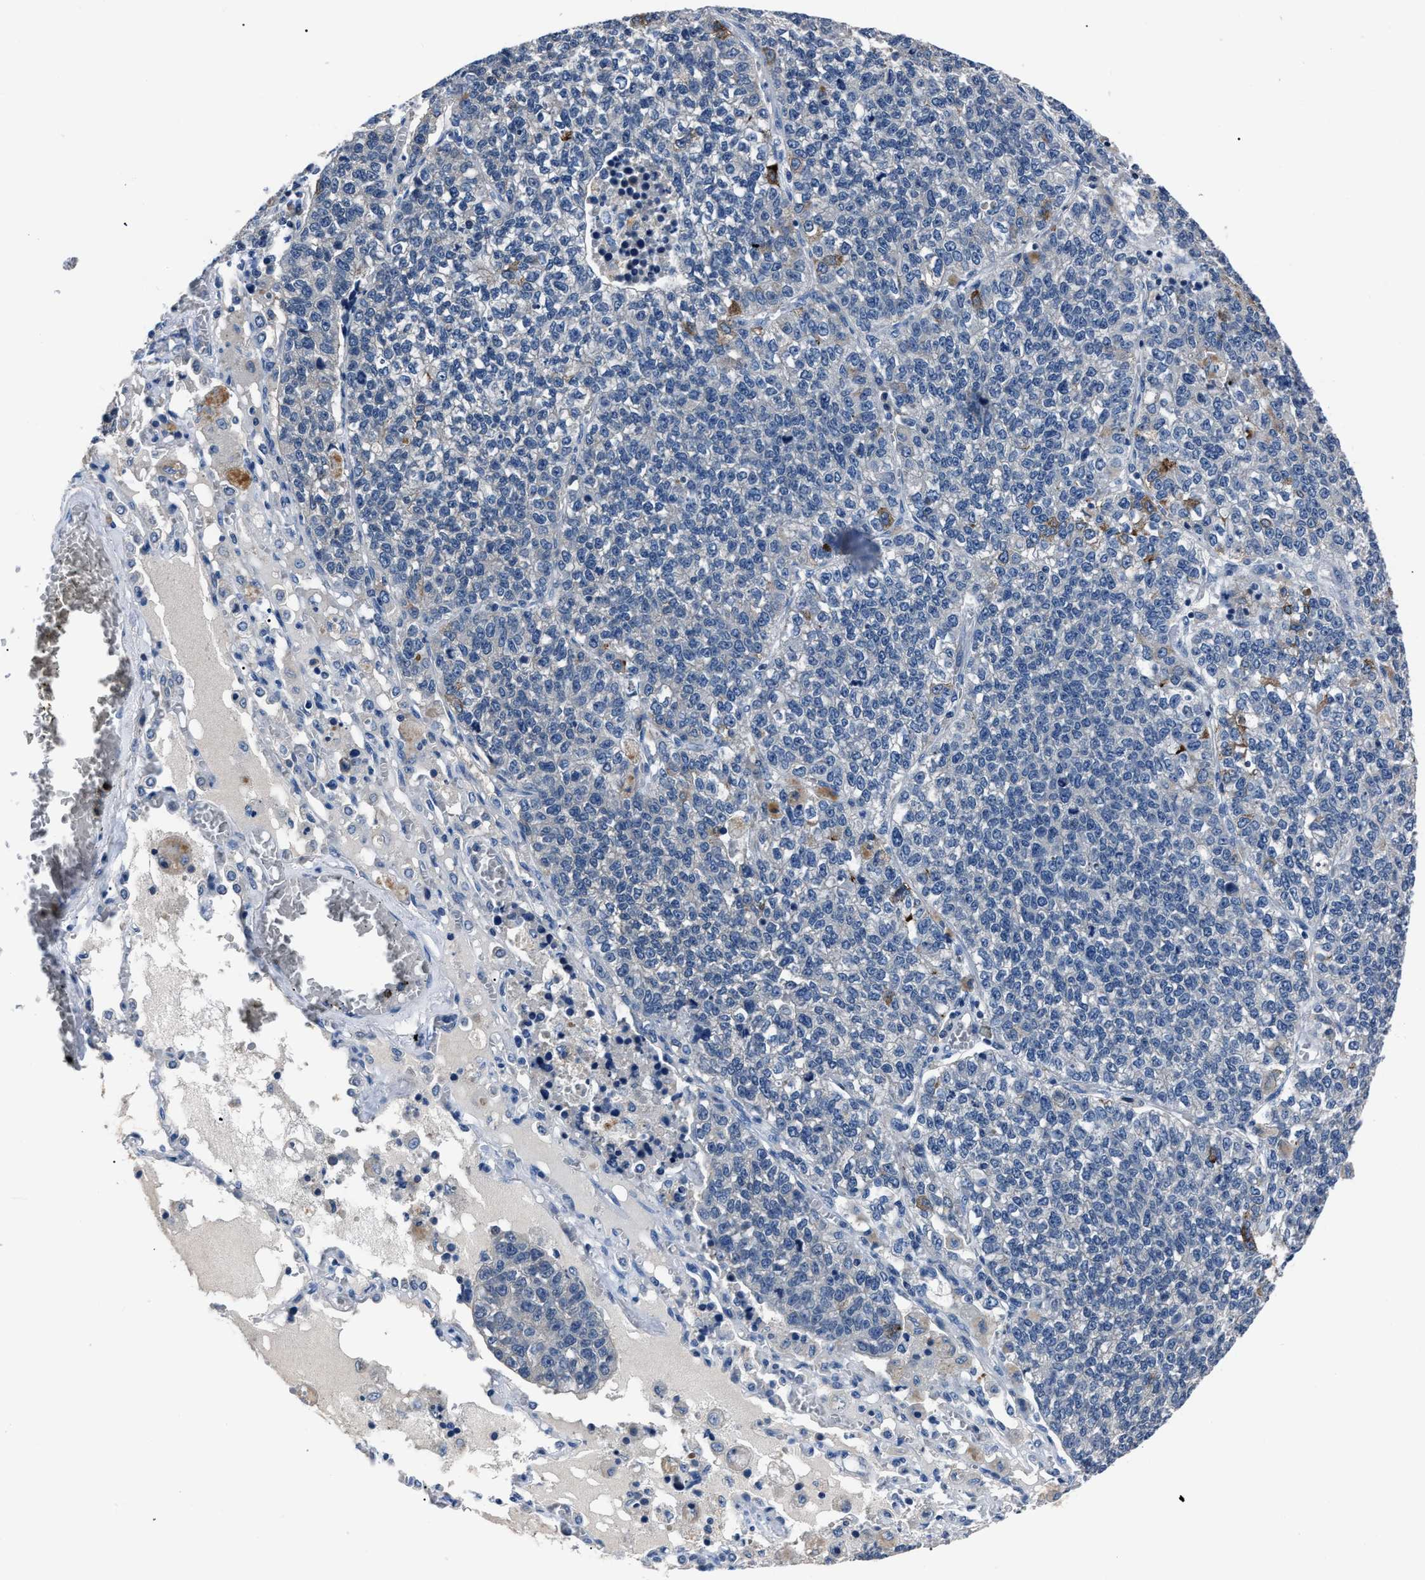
{"staining": {"intensity": "moderate", "quantity": "<25%", "location": "cytoplasmic/membranous"}, "tissue": "lung cancer", "cell_type": "Tumor cells", "image_type": "cancer", "snomed": [{"axis": "morphology", "description": "Adenocarcinoma, NOS"}, {"axis": "topography", "description": "Lung"}], "caption": "Lung adenocarcinoma was stained to show a protein in brown. There is low levels of moderate cytoplasmic/membranous staining in approximately <25% of tumor cells.", "gene": "LRWD1", "patient": {"sex": "male", "age": 49}}